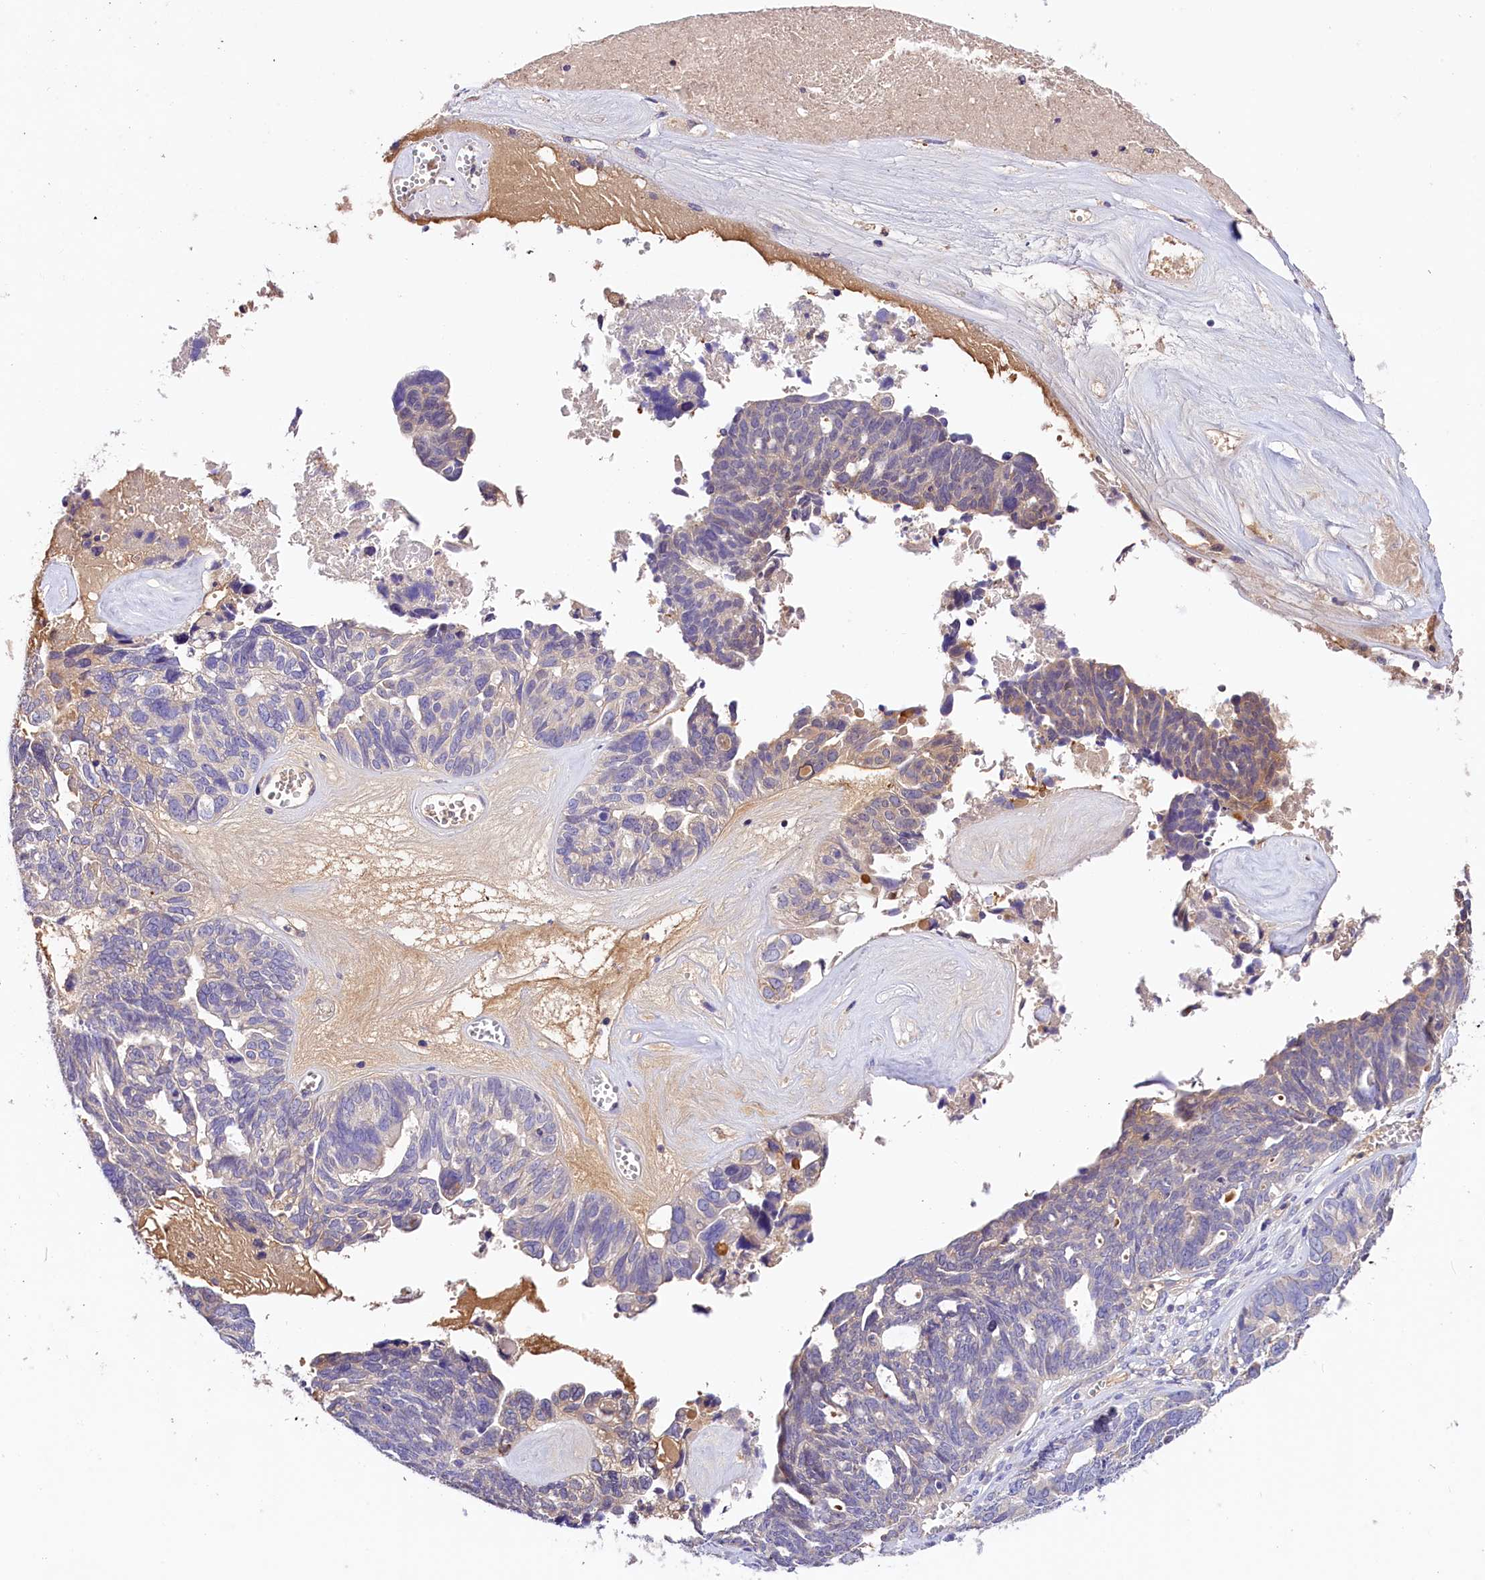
{"staining": {"intensity": "weak", "quantity": "<25%", "location": "cytoplasmic/membranous"}, "tissue": "ovarian cancer", "cell_type": "Tumor cells", "image_type": "cancer", "snomed": [{"axis": "morphology", "description": "Cystadenocarcinoma, serous, NOS"}, {"axis": "topography", "description": "Ovary"}], "caption": "IHC histopathology image of human serous cystadenocarcinoma (ovarian) stained for a protein (brown), which shows no staining in tumor cells.", "gene": "ARMC6", "patient": {"sex": "female", "age": 79}}